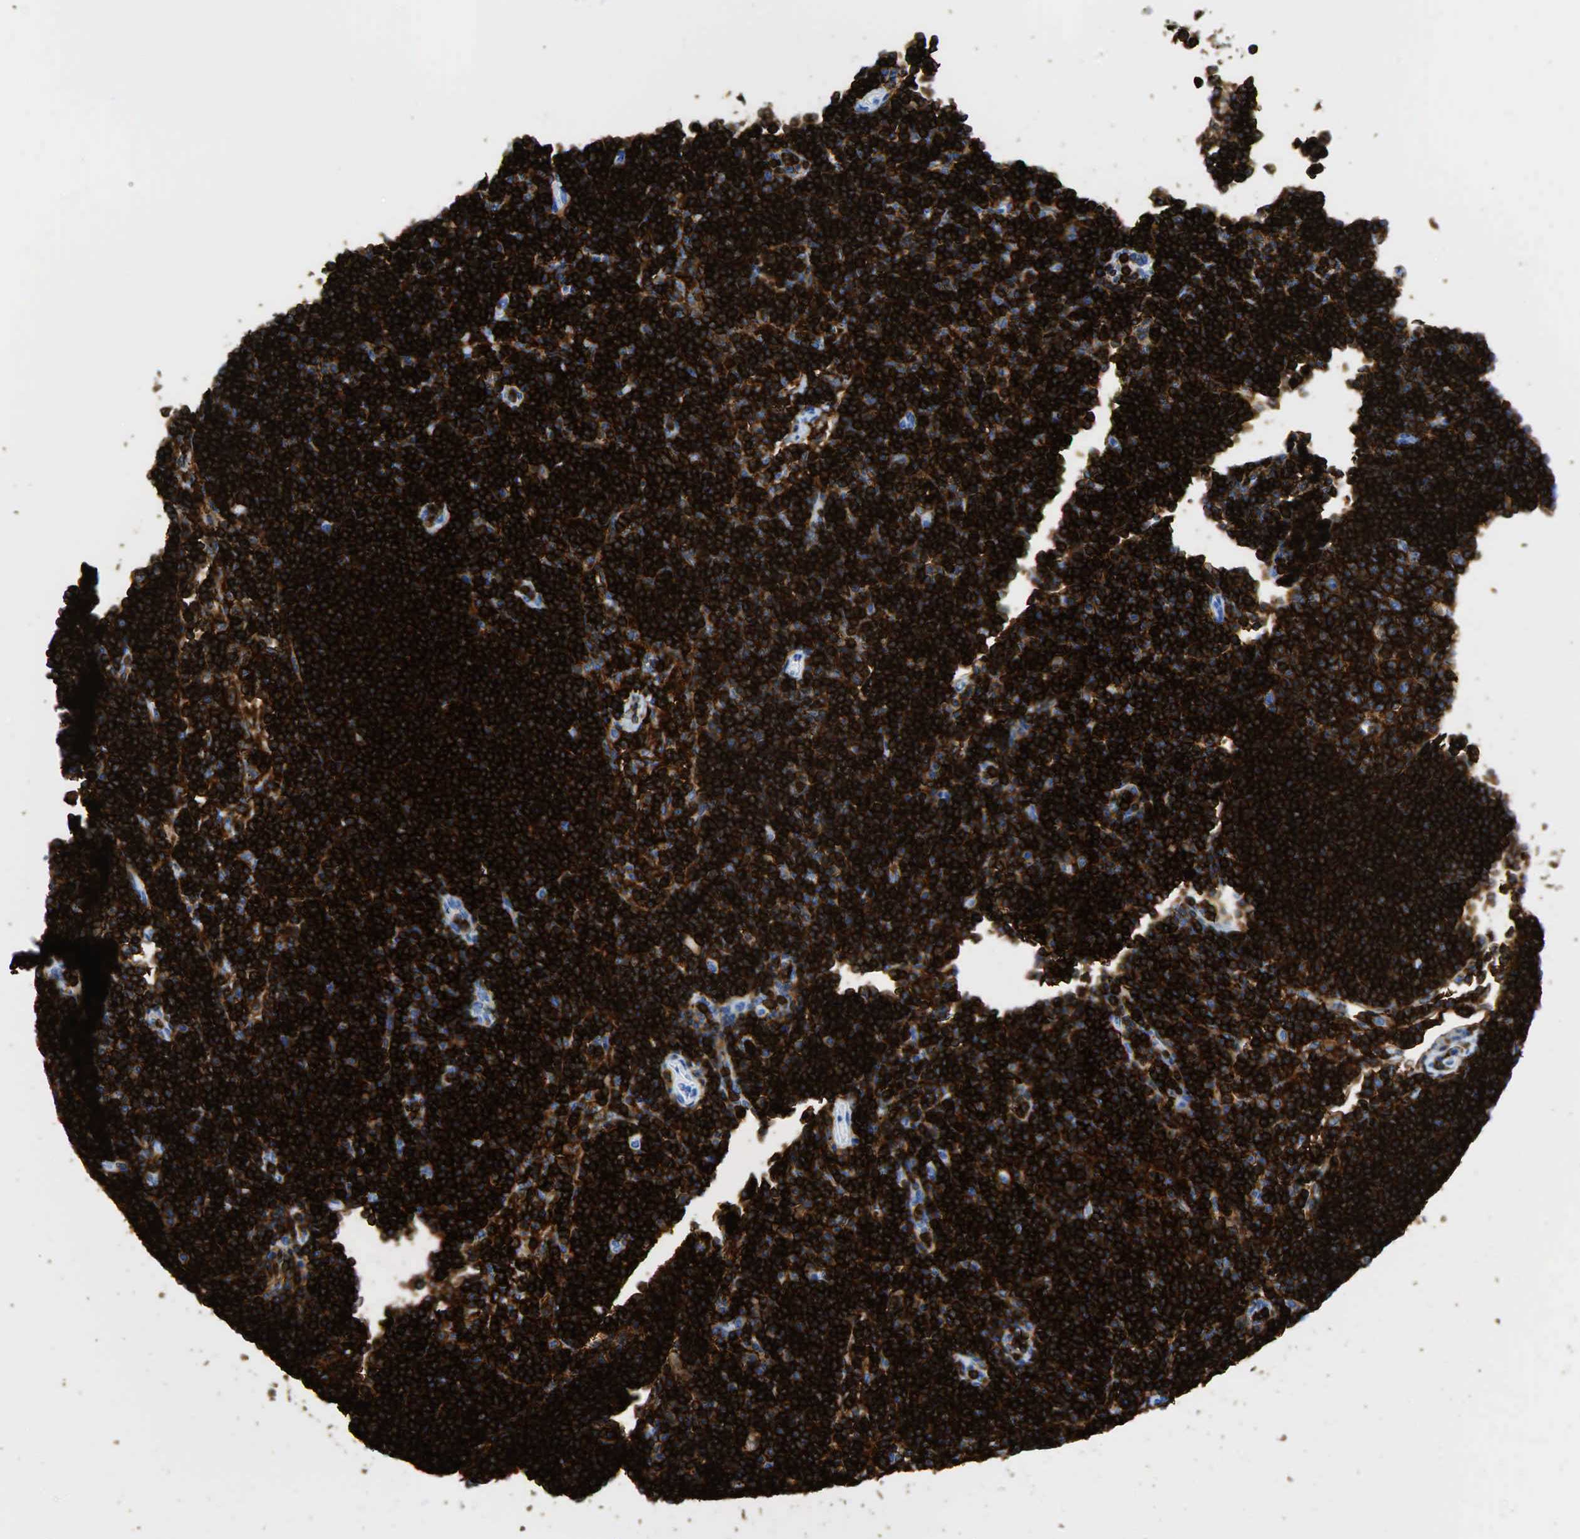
{"staining": {"intensity": "strong", "quantity": ">75%", "location": "cytoplasmic/membranous"}, "tissue": "lymph node", "cell_type": "Germinal center cells", "image_type": "normal", "snomed": [{"axis": "morphology", "description": "Normal tissue, NOS"}, {"axis": "topography", "description": "Lymph node"}], "caption": "This image demonstrates immunohistochemistry staining of normal lymph node, with high strong cytoplasmic/membranous staining in approximately >75% of germinal center cells.", "gene": "PTPRC", "patient": {"sex": "female", "age": 53}}